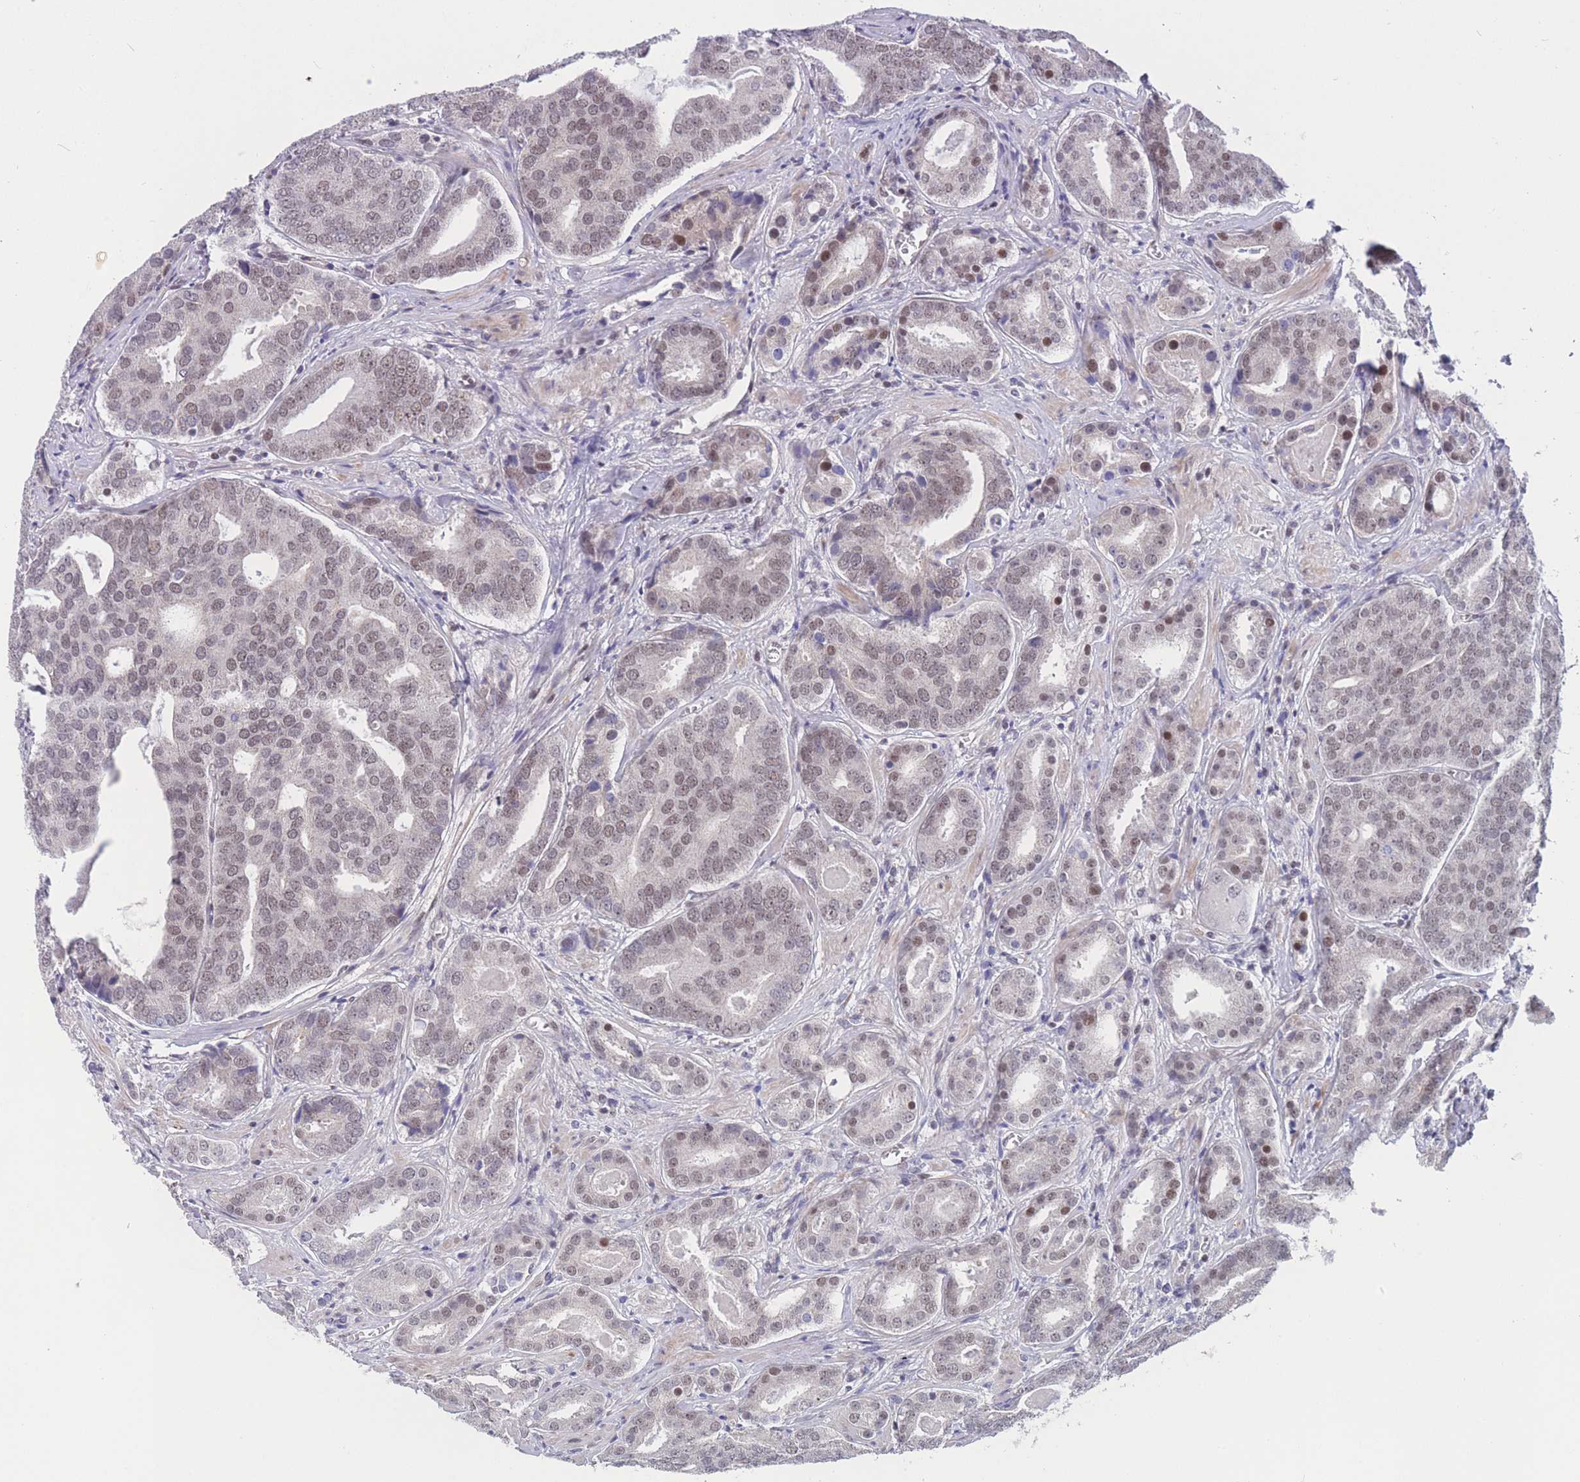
{"staining": {"intensity": "weak", "quantity": "25%-75%", "location": "nuclear"}, "tissue": "prostate cancer", "cell_type": "Tumor cells", "image_type": "cancer", "snomed": [{"axis": "morphology", "description": "Adenocarcinoma, High grade"}, {"axis": "topography", "description": "Prostate"}], "caption": "Prostate cancer stained with DAB (3,3'-diaminobenzidine) immunohistochemistry (IHC) exhibits low levels of weak nuclear expression in approximately 25%-75% of tumor cells.", "gene": "BCL9L", "patient": {"sex": "male", "age": 55}}